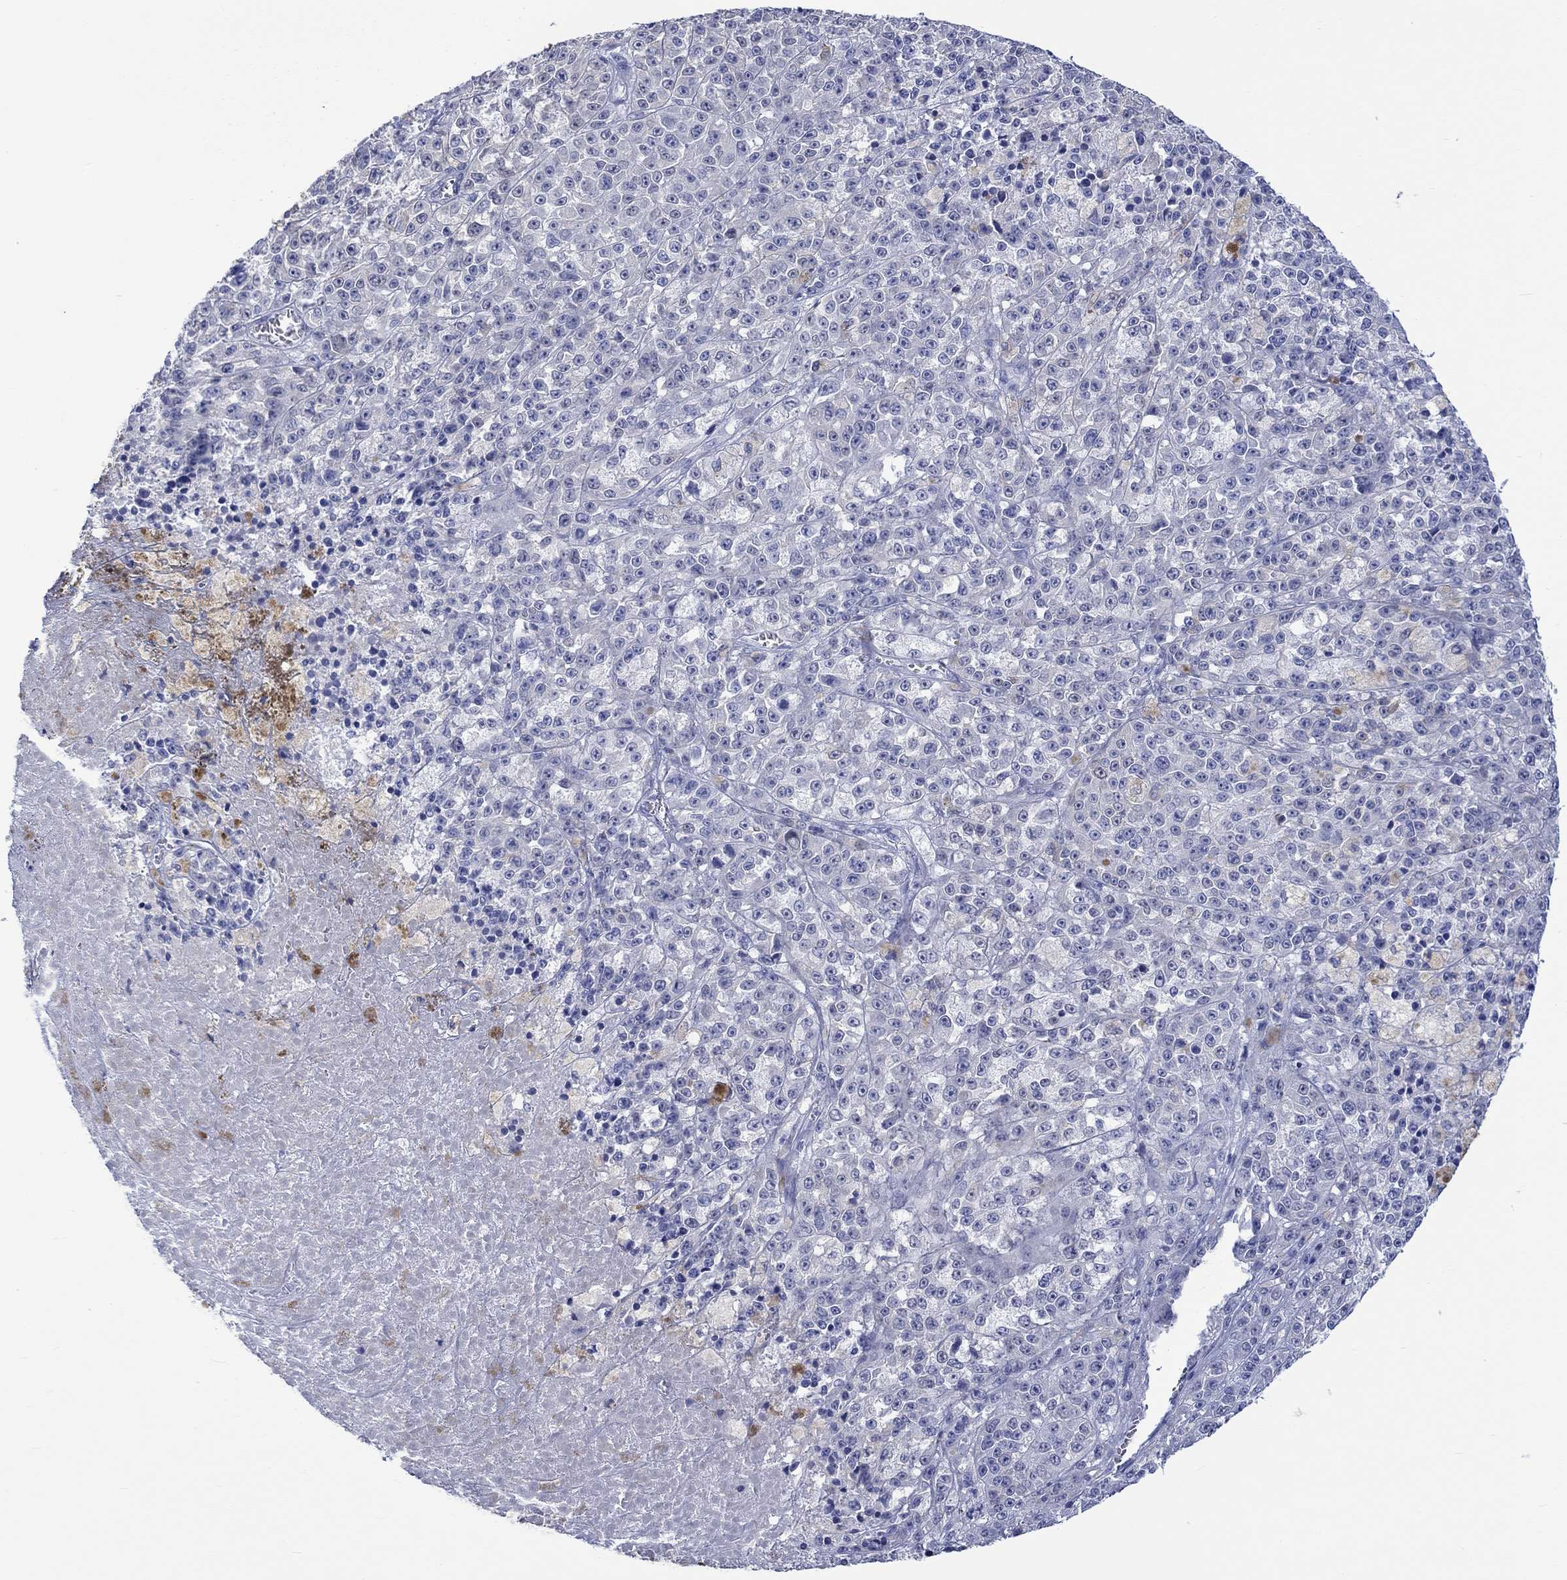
{"staining": {"intensity": "negative", "quantity": "none", "location": "none"}, "tissue": "melanoma", "cell_type": "Tumor cells", "image_type": "cancer", "snomed": [{"axis": "morphology", "description": "Malignant melanoma, NOS"}, {"axis": "topography", "description": "Skin"}], "caption": "The IHC photomicrograph has no significant positivity in tumor cells of melanoma tissue.", "gene": "MSI1", "patient": {"sex": "female", "age": 58}}